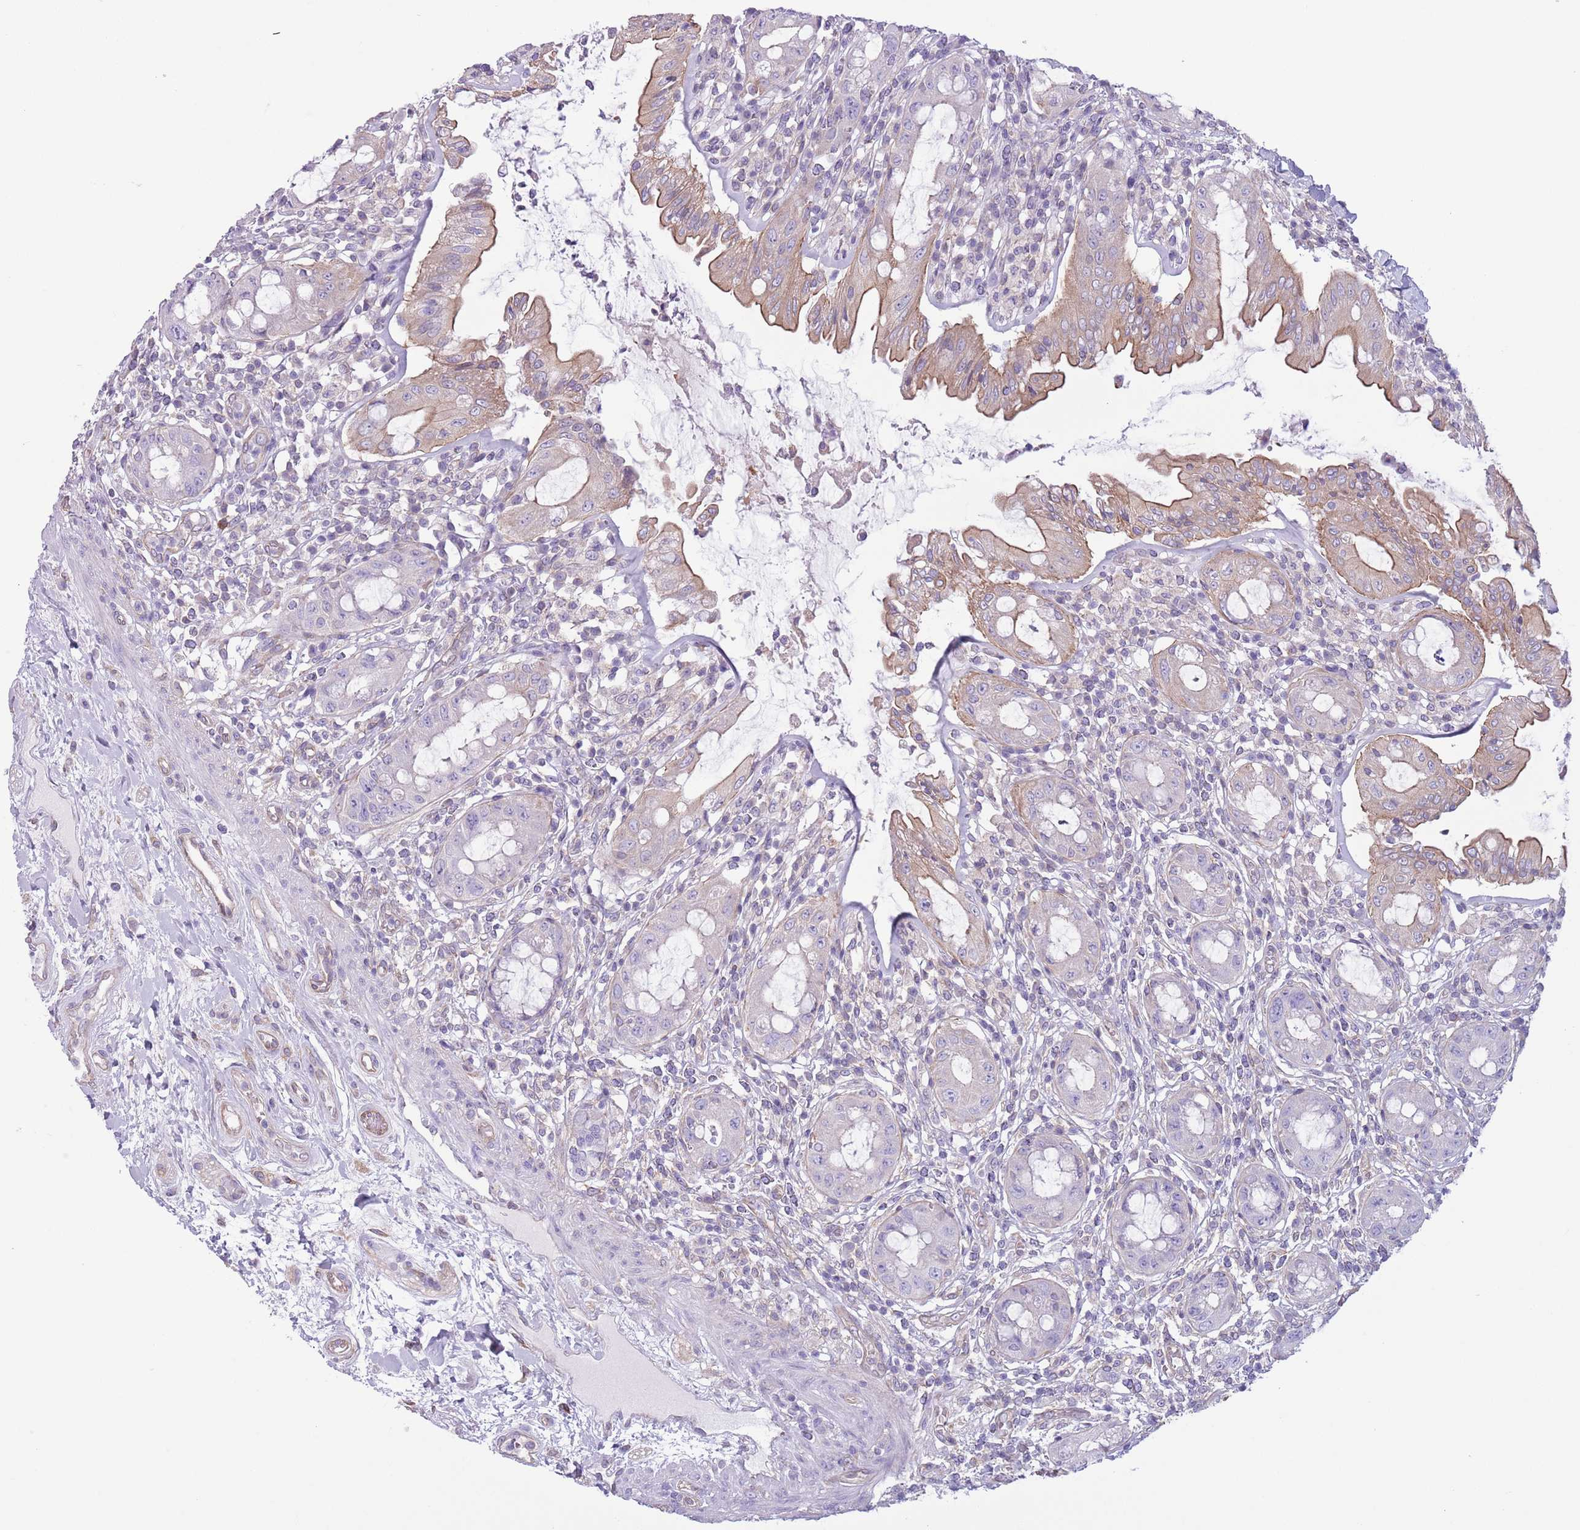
{"staining": {"intensity": "moderate", "quantity": "<25%", "location": "cytoplasmic/membranous"}, "tissue": "rectum", "cell_type": "Glandular cells", "image_type": "normal", "snomed": [{"axis": "morphology", "description": "Normal tissue, NOS"}, {"axis": "topography", "description": "Rectum"}], "caption": "A brown stain shows moderate cytoplasmic/membranous positivity of a protein in glandular cells of benign human rectum.", "gene": "RBP3", "patient": {"sex": "female", "age": 57}}